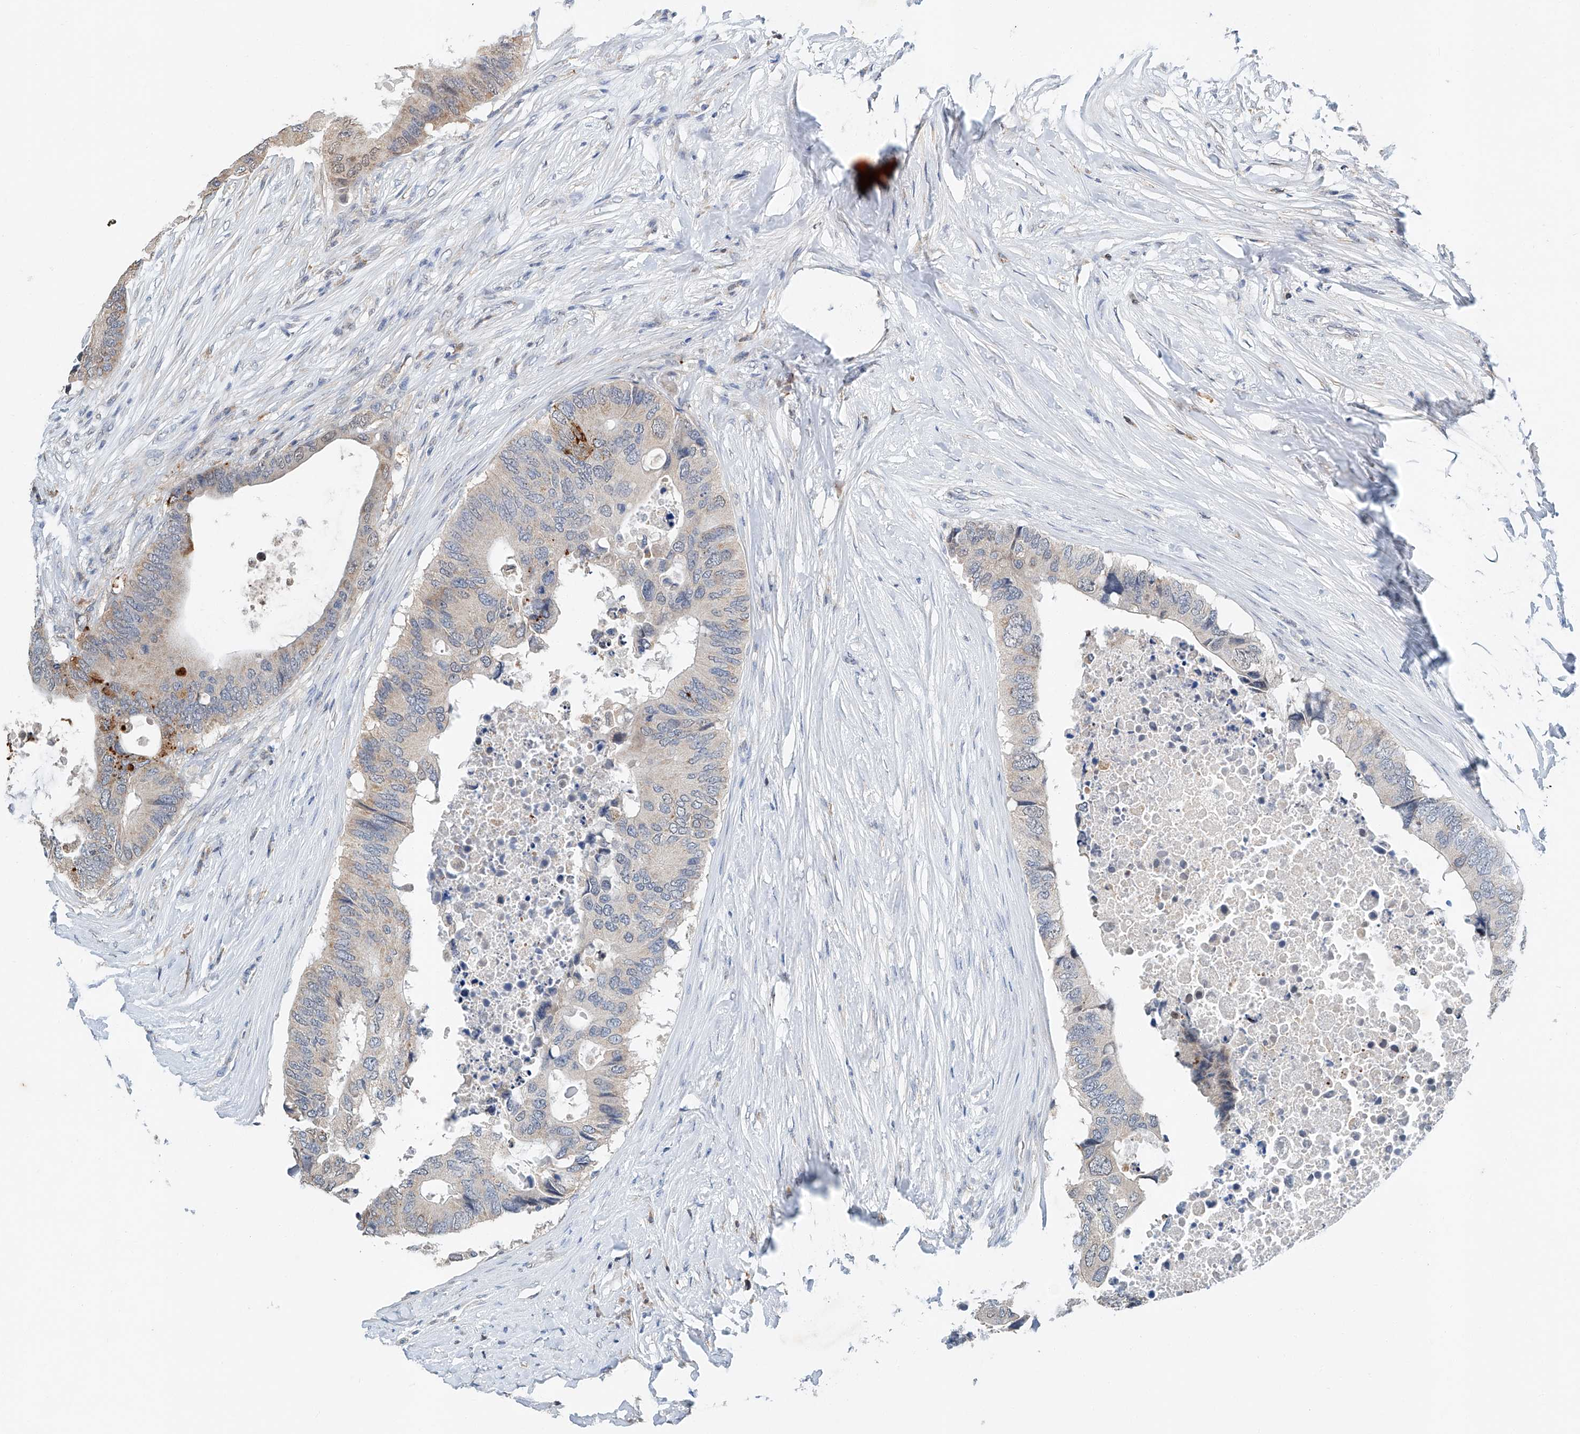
{"staining": {"intensity": "moderate", "quantity": "<25%", "location": "cytoplasmic/membranous"}, "tissue": "colorectal cancer", "cell_type": "Tumor cells", "image_type": "cancer", "snomed": [{"axis": "morphology", "description": "Adenocarcinoma, NOS"}, {"axis": "topography", "description": "Colon"}], "caption": "Moderate cytoplasmic/membranous staining is present in about <25% of tumor cells in colorectal adenocarcinoma.", "gene": "CTDP1", "patient": {"sex": "male", "age": 71}}